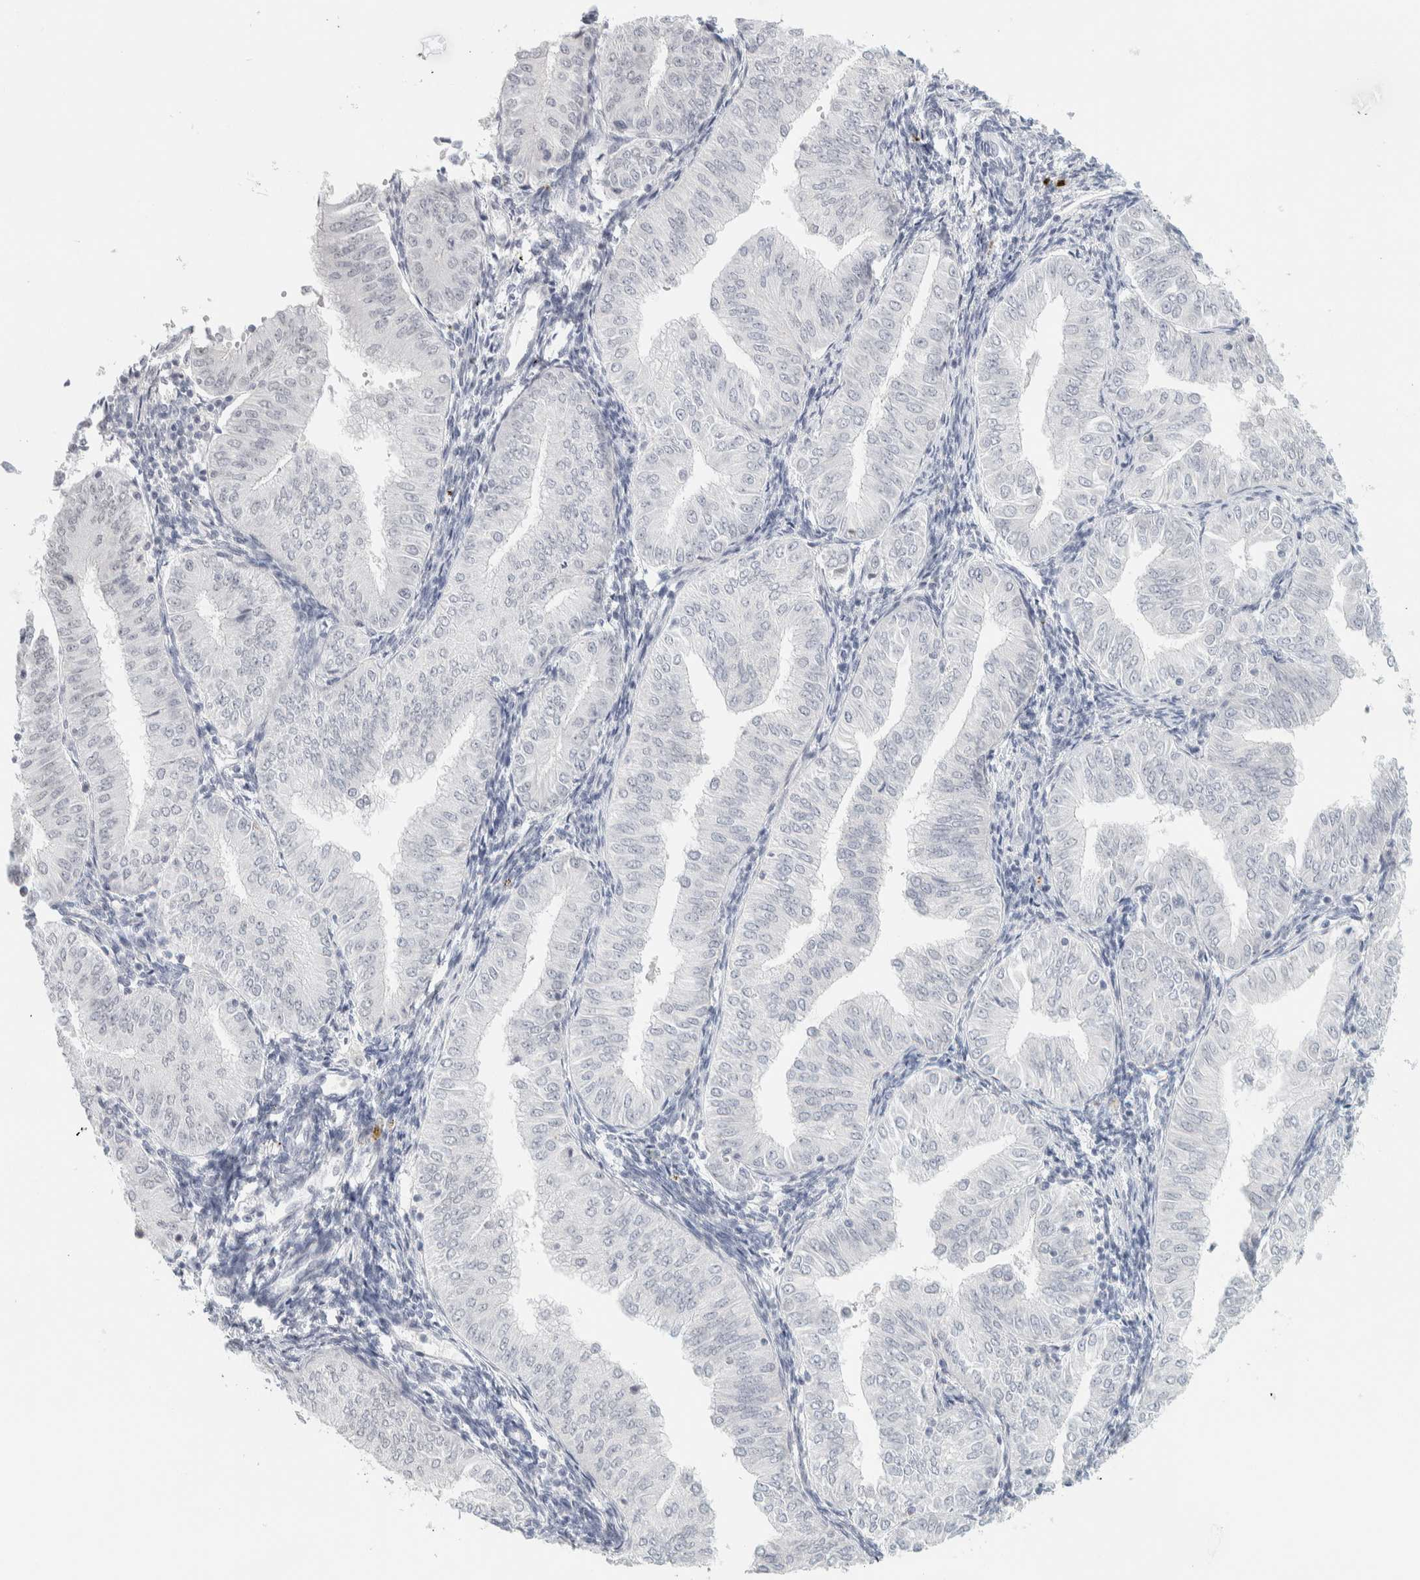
{"staining": {"intensity": "weak", "quantity": "<25%", "location": "nuclear"}, "tissue": "endometrial cancer", "cell_type": "Tumor cells", "image_type": "cancer", "snomed": [{"axis": "morphology", "description": "Normal tissue, NOS"}, {"axis": "morphology", "description": "Adenocarcinoma, NOS"}, {"axis": "topography", "description": "Endometrium"}], "caption": "There is no significant staining in tumor cells of endometrial cancer.", "gene": "CDH17", "patient": {"sex": "female", "age": 53}}